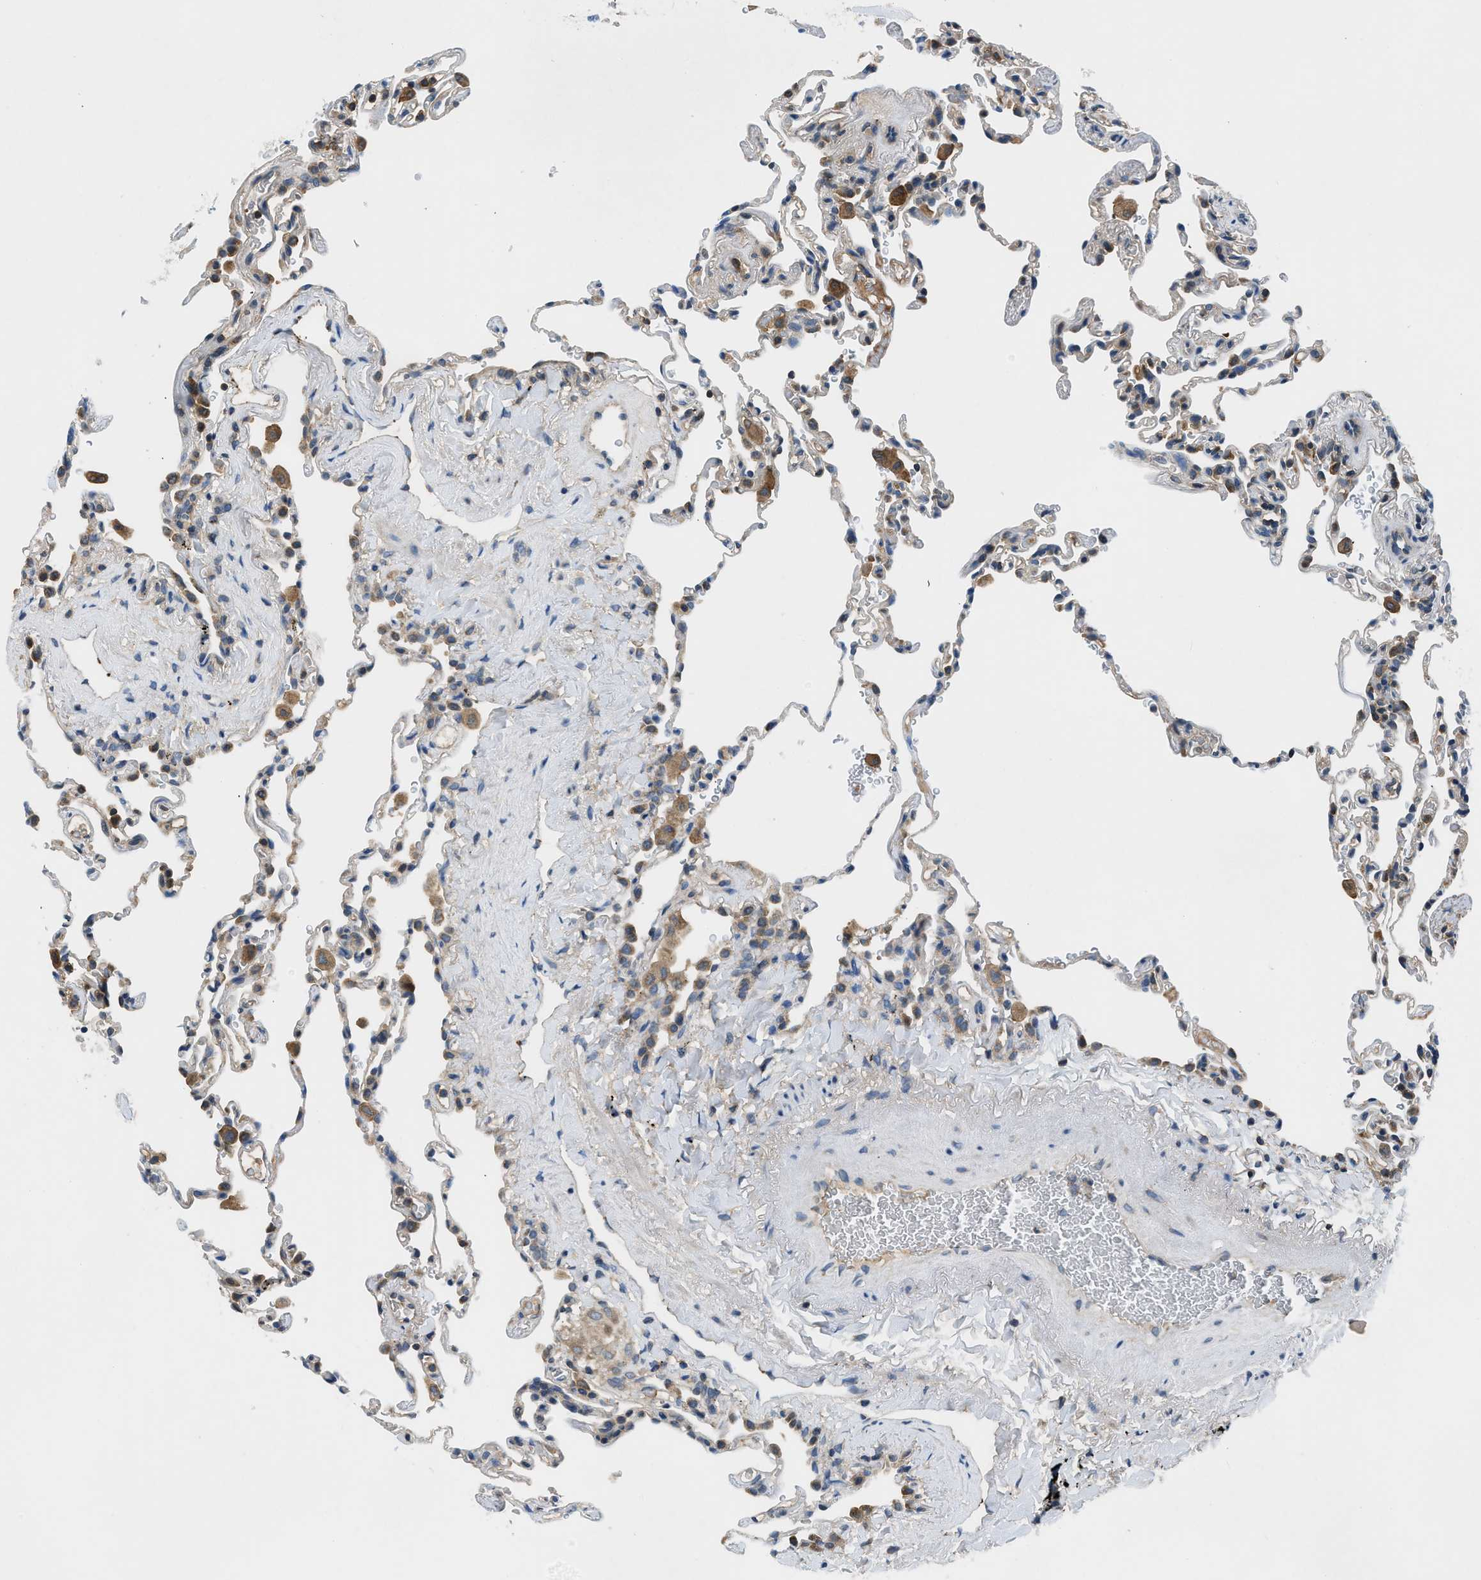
{"staining": {"intensity": "negative", "quantity": "none", "location": "none"}, "tissue": "lung", "cell_type": "Alveolar cells", "image_type": "normal", "snomed": [{"axis": "morphology", "description": "Normal tissue, NOS"}, {"axis": "topography", "description": "Lung"}], "caption": "An immunohistochemistry photomicrograph of benign lung is shown. There is no staining in alveolar cells of lung. Brightfield microscopy of immunohistochemistry (IHC) stained with DAB (brown) and hematoxylin (blue), captured at high magnification.", "gene": "PAFAH2", "patient": {"sex": "male", "age": 59}}